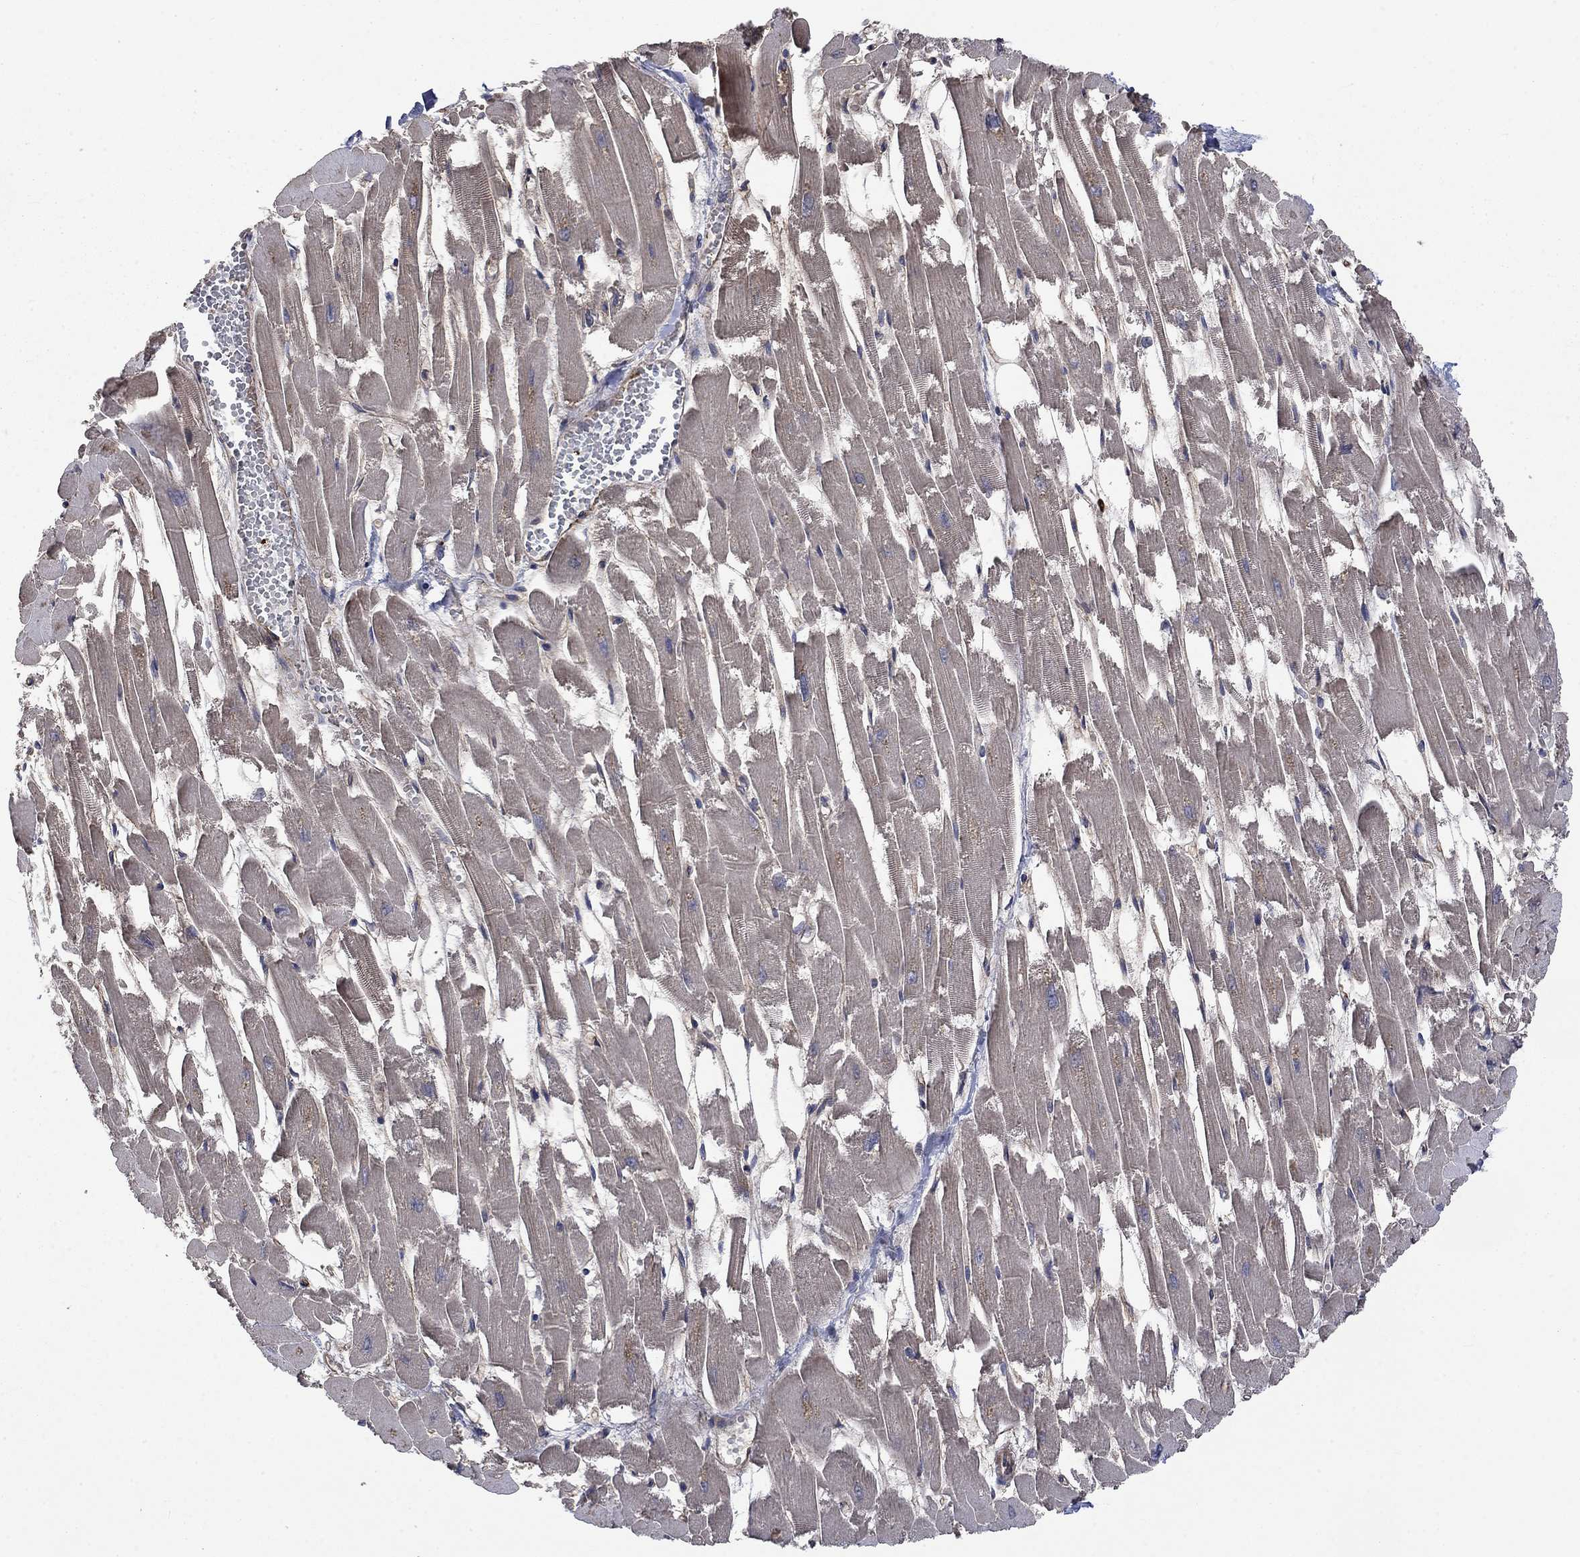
{"staining": {"intensity": "weak", "quantity": "25%-75%", "location": "cytoplasmic/membranous"}, "tissue": "heart muscle", "cell_type": "Cardiomyocytes", "image_type": "normal", "snomed": [{"axis": "morphology", "description": "Normal tissue, NOS"}, {"axis": "topography", "description": "Heart"}], "caption": "A brown stain shows weak cytoplasmic/membranous staining of a protein in cardiomyocytes of benign human heart muscle.", "gene": "VCAN", "patient": {"sex": "female", "age": 52}}